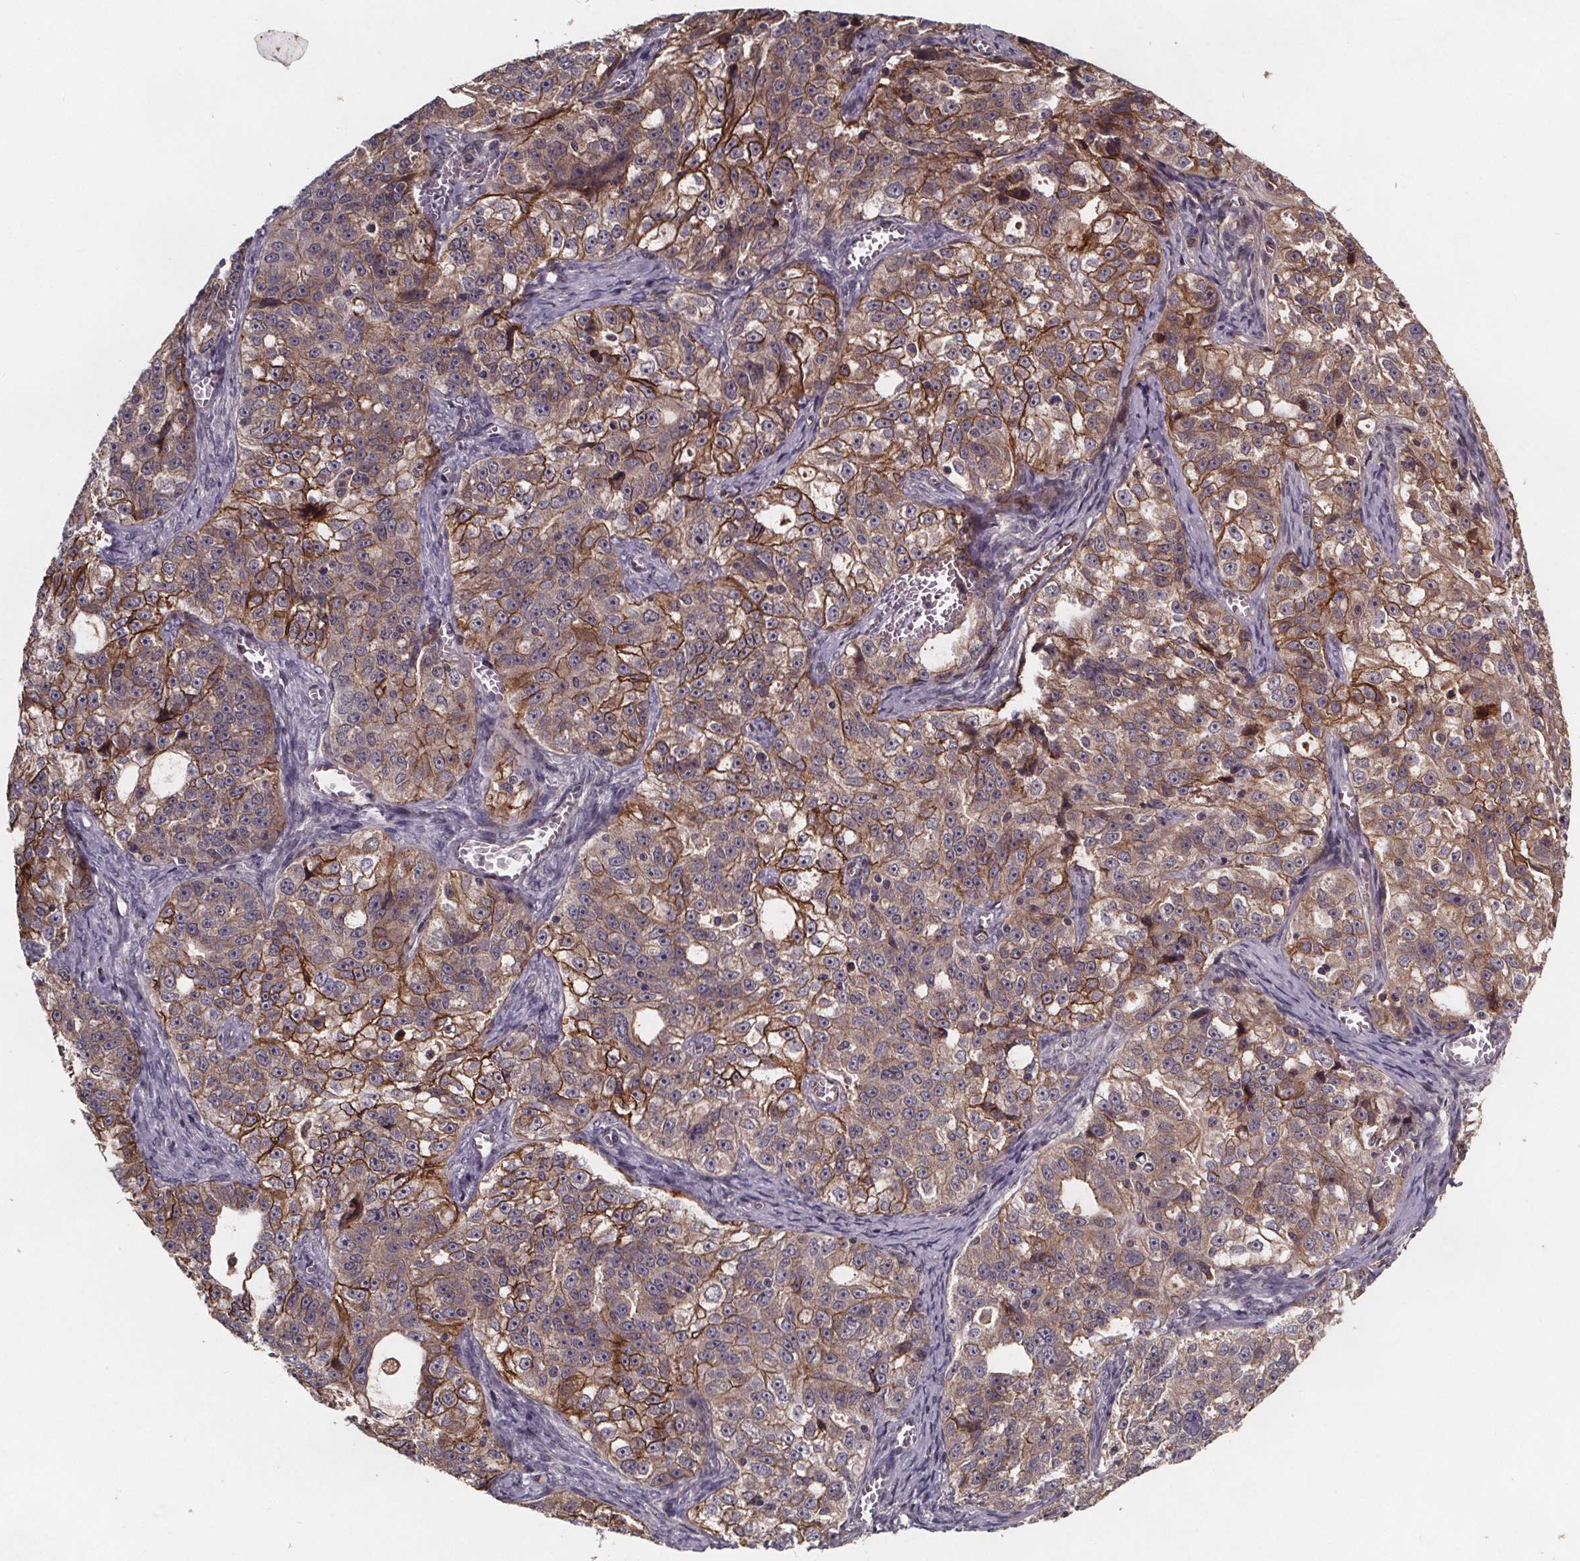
{"staining": {"intensity": "moderate", "quantity": ">75%", "location": "cytoplasmic/membranous"}, "tissue": "ovarian cancer", "cell_type": "Tumor cells", "image_type": "cancer", "snomed": [{"axis": "morphology", "description": "Cystadenocarcinoma, serous, NOS"}, {"axis": "topography", "description": "Ovary"}], "caption": "A histopathology image of human ovarian cancer stained for a protein shows moderate cytoplasmic/membranous brown staining in tumor cells. (brown staining indicates protein expression, while blue staining denotes nuclei).", "gene": "FASTKD3", "patient": {"sex": "female", "age": 51}}